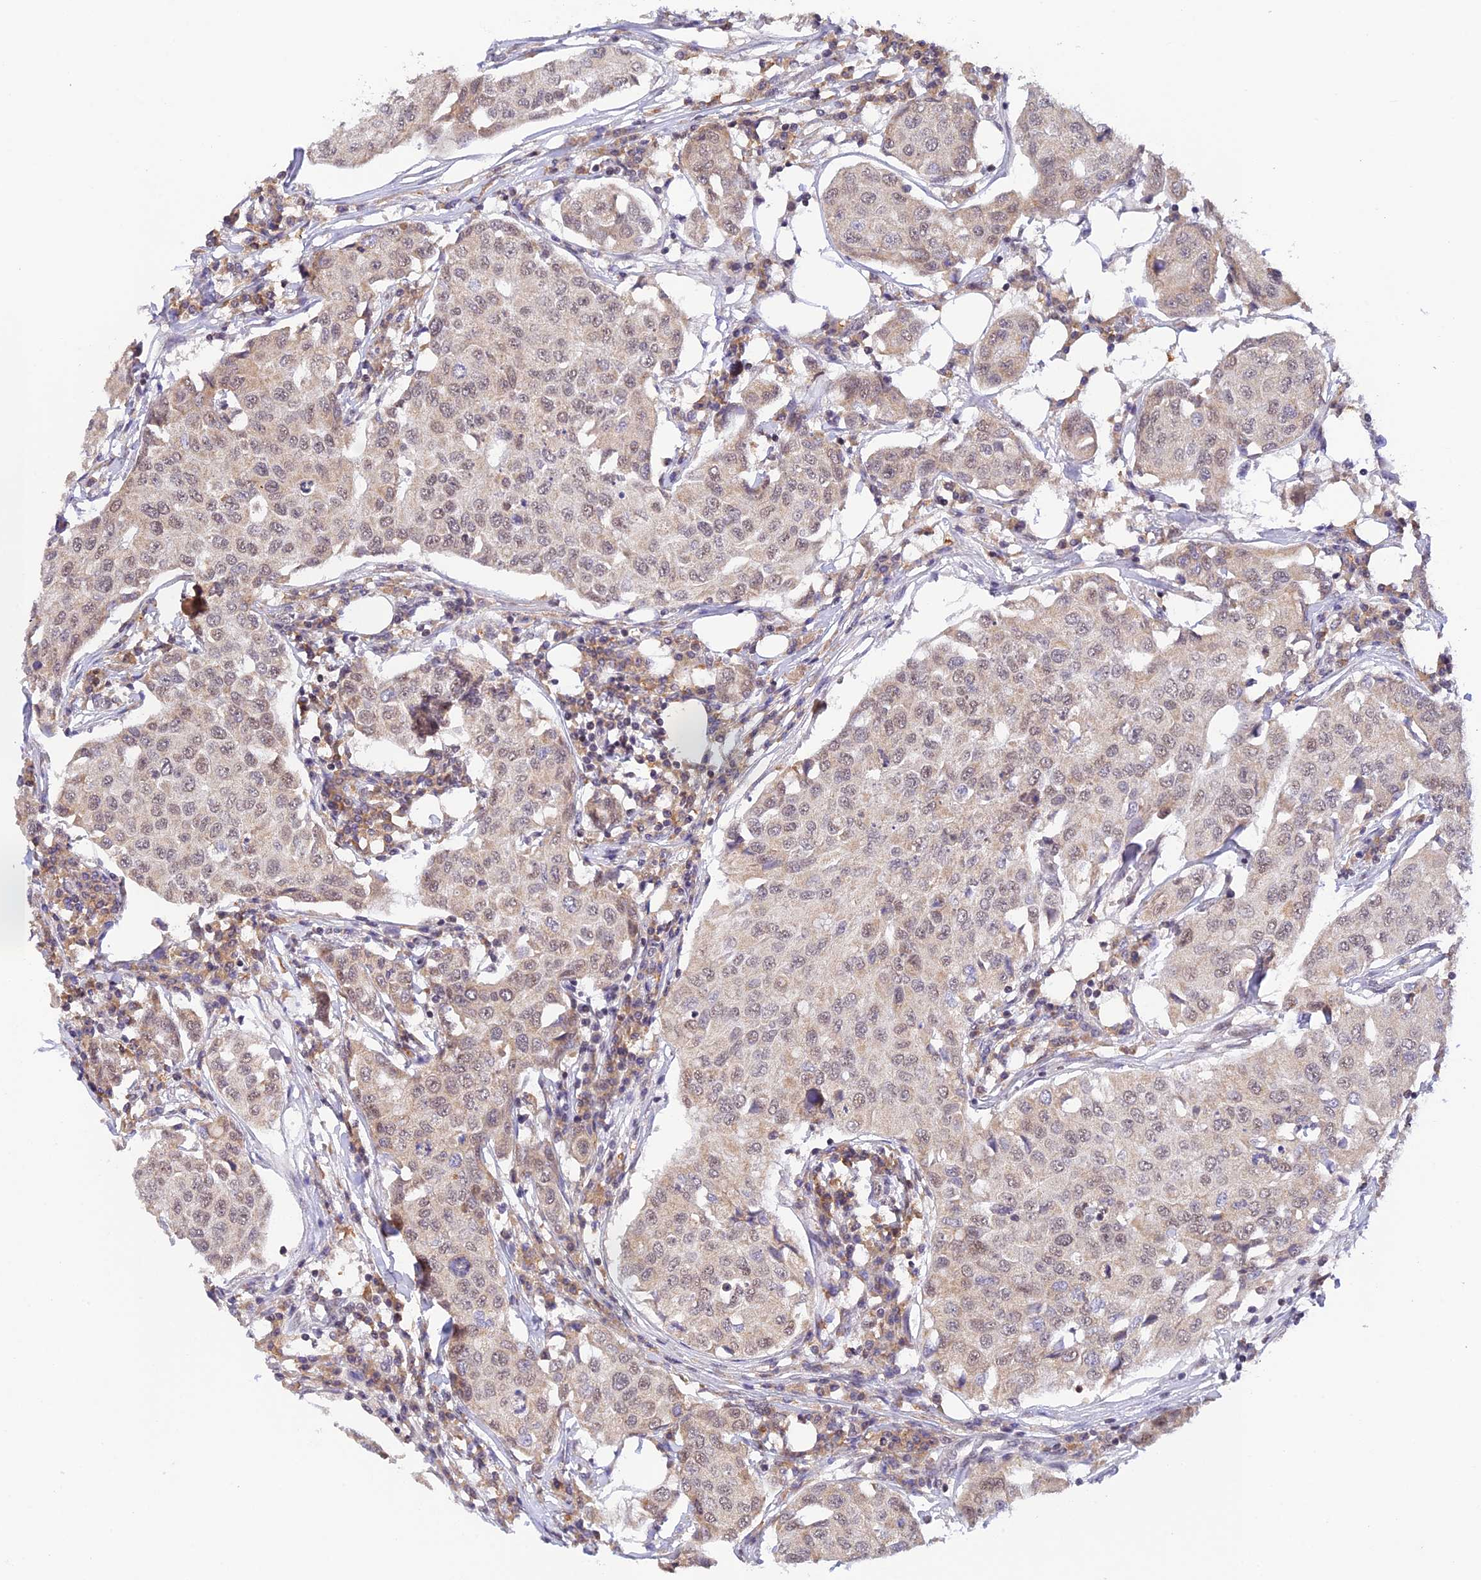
{"staining": {"intensity": "weak", "quantity": "<25%", "location": "nuclear"}, "tissue": "breast cancer", "cell_type": "Tumor cells", "image_type": "cancer", "snomed": [{"axis": "morphology", "description": "Duct carcinoma"}, {"axis": "topography", "description": "Breast"}], "caption": "Tumor cells show no significant protein positivity in breast cancer.", "gene": "PEX16", "patient": {"sex": "female", "age": 80}}